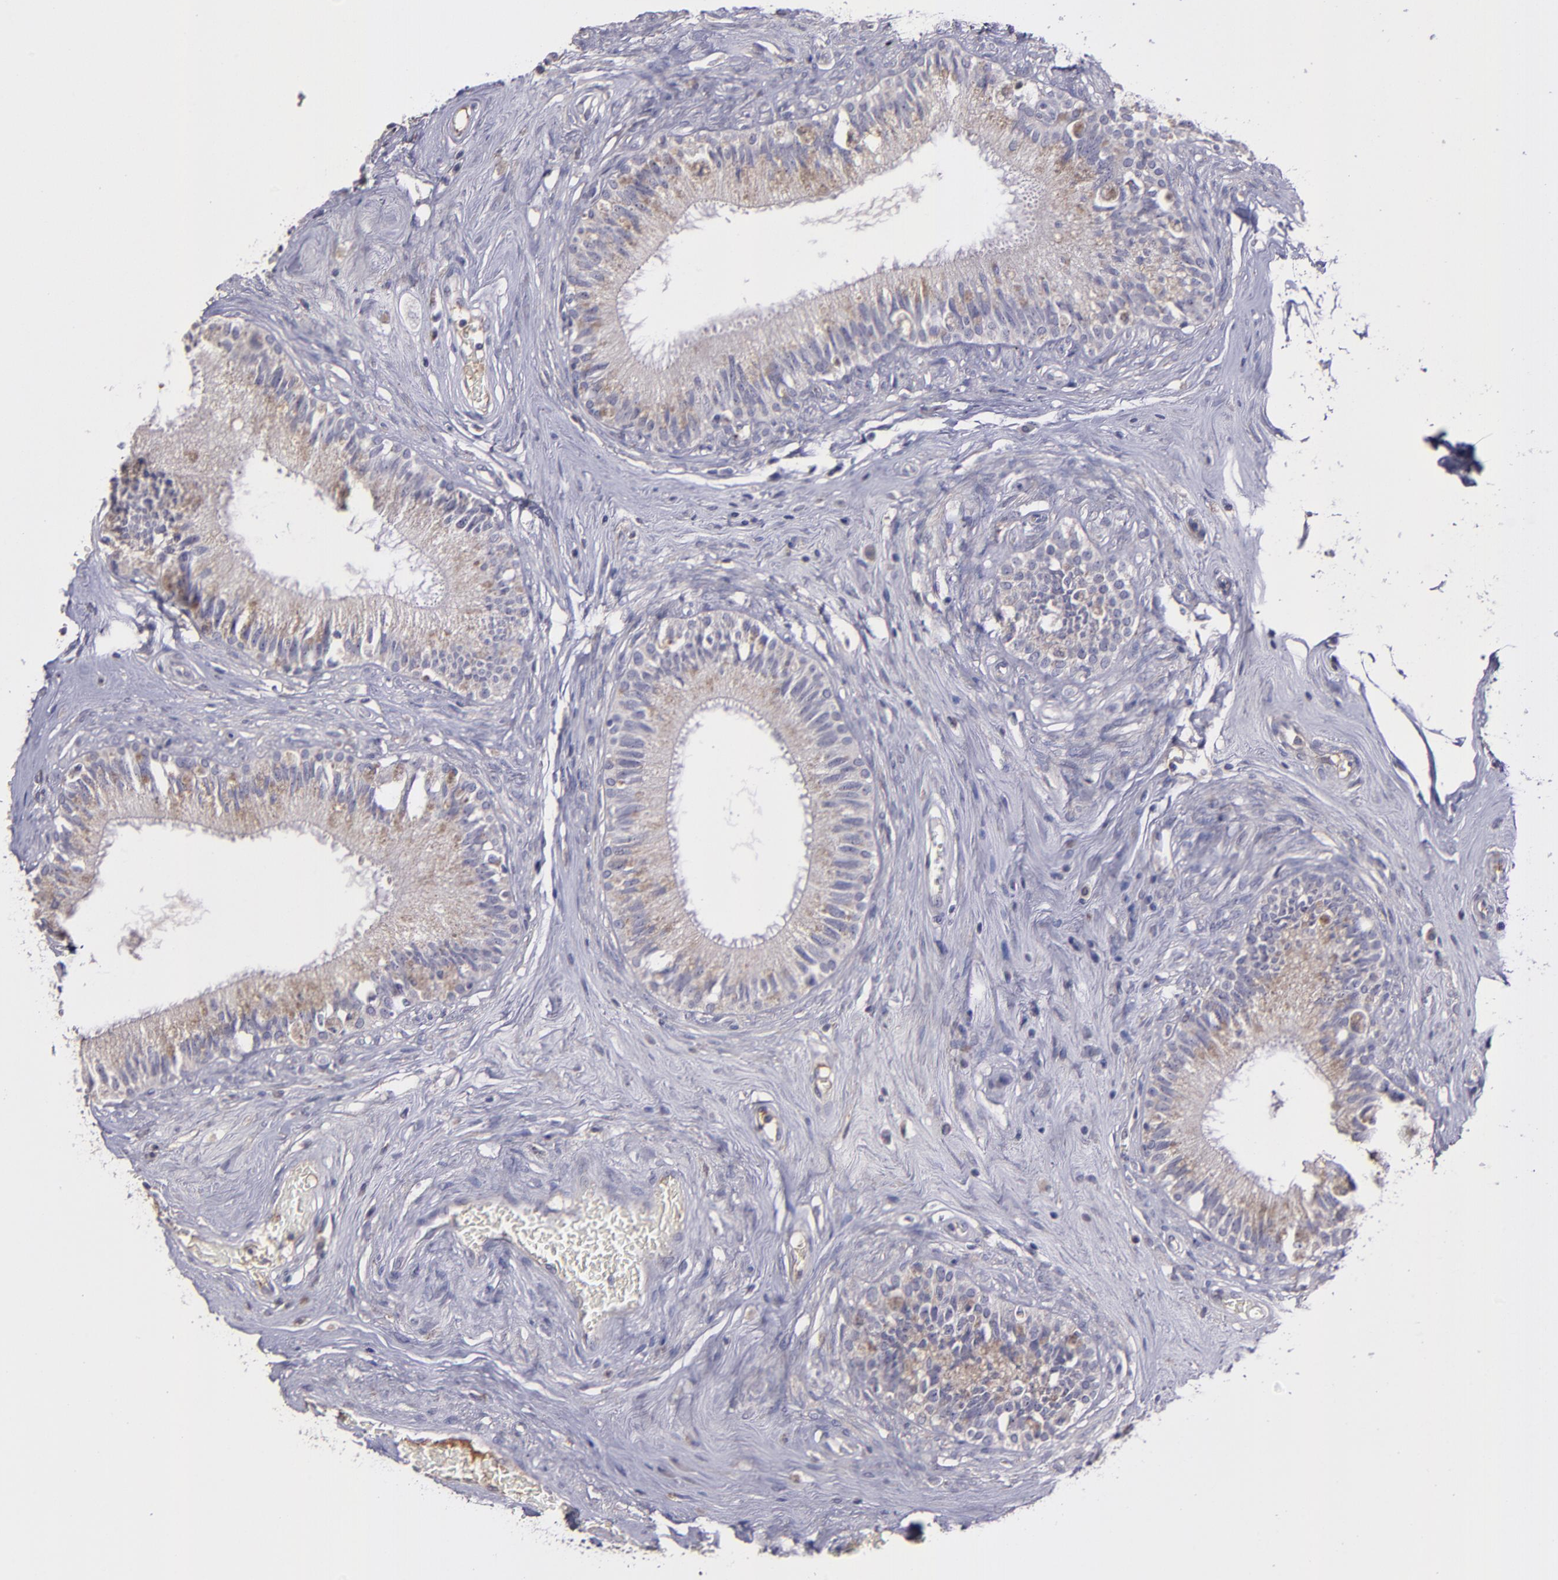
{"staining": {"intensity": "moderate", "quantity": "25%-75%", "location": "cytoplasmic/membranous"}, "tissue": "epididymis", "cell_type": "Glandular cells", "image_type": "normal", "snomed": [{"axis": "morphology", "description": "Normal tissue, NOS"}, {"axis": "morphology", "description": "Inflammation, NOS"}, {"axis": "topography", "description": "Epididymis"}], "caption": "Immunohistochemistry (IHC) of unremarkable human epididymis demonstrates medium levels of moderate cytoplasmic/membranous positivity in about 25%-75% of glandular cells.", "gene": "MASP1", "patient": {"sex": "male", "age": 84}}